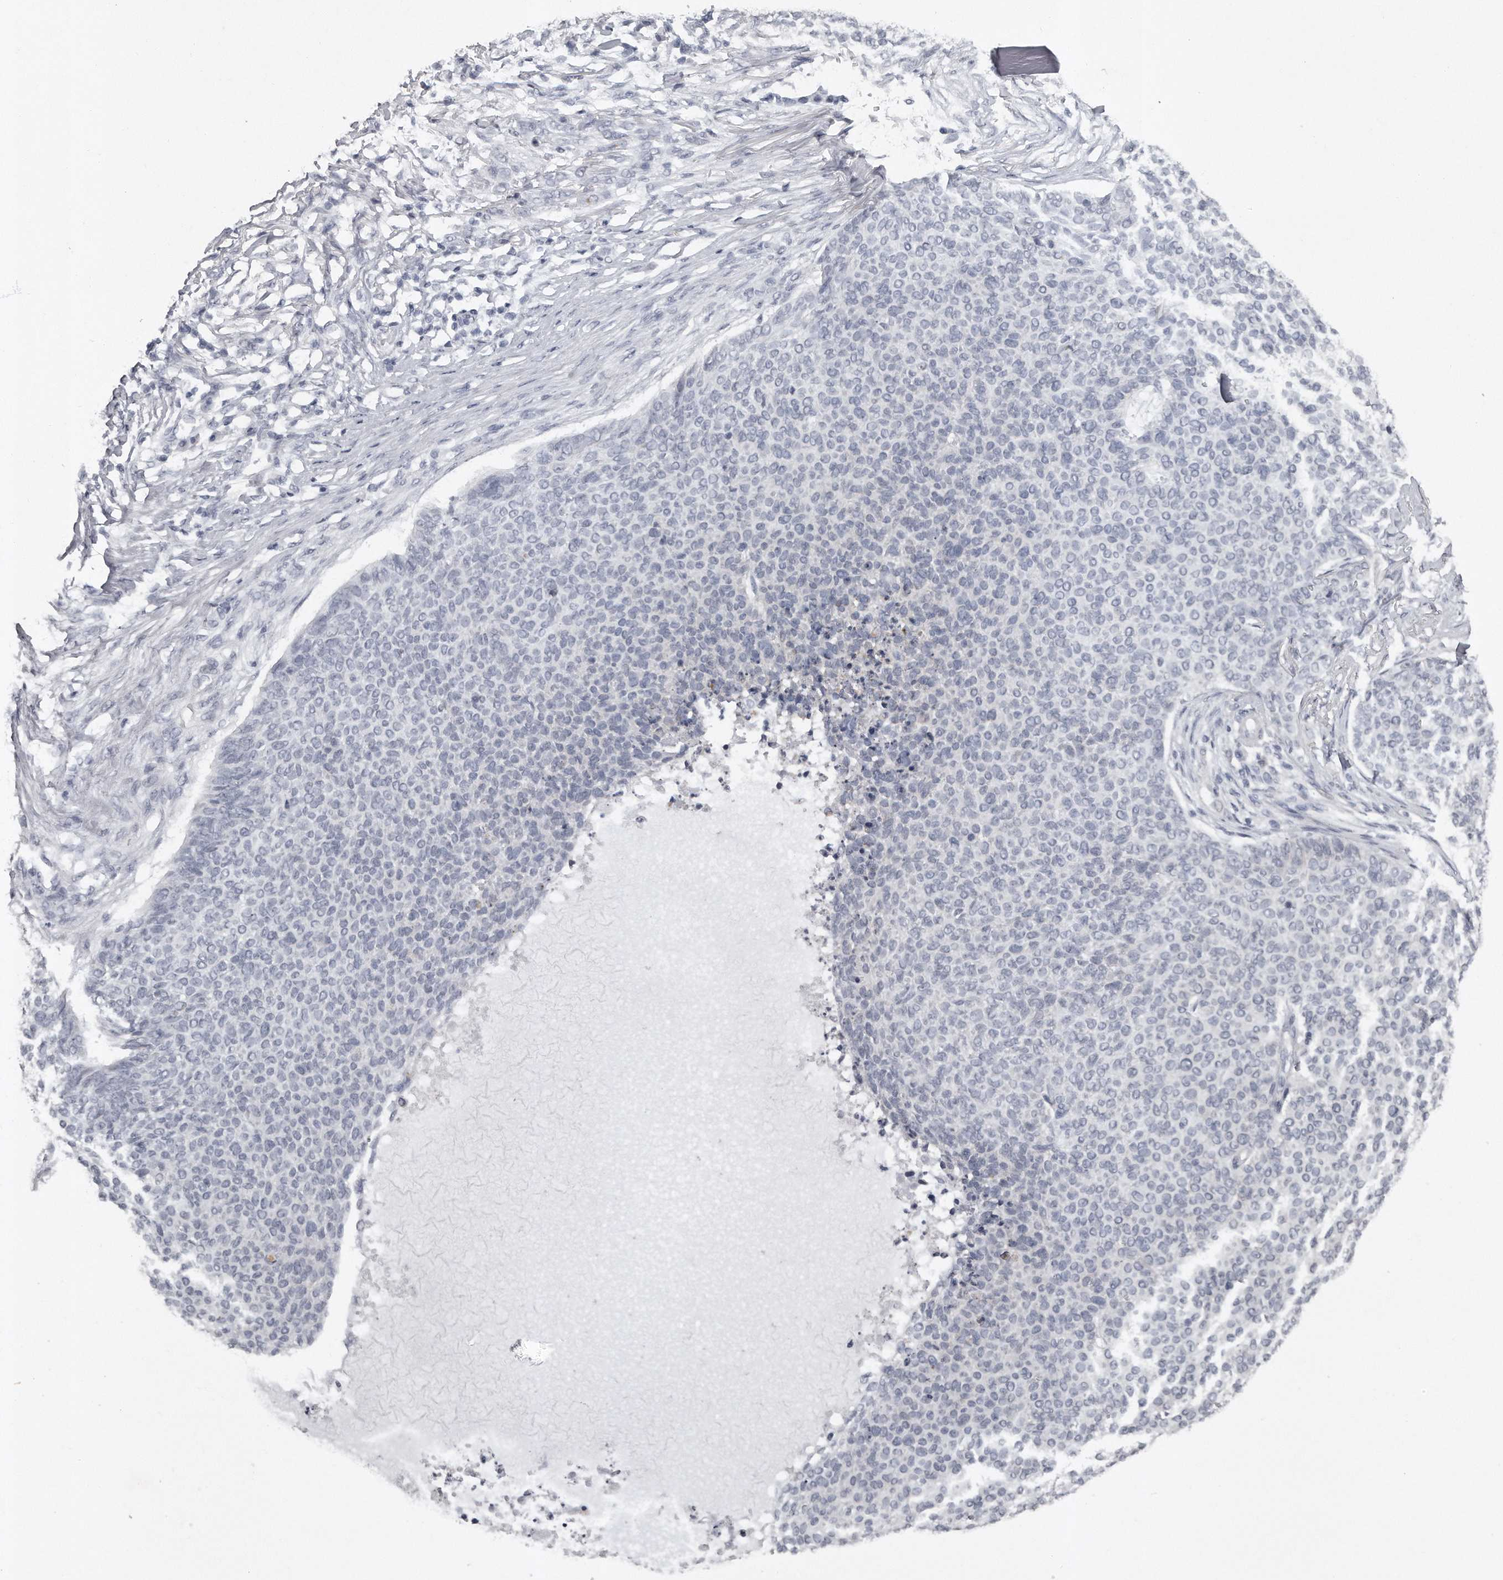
{"staining": {"intensity": "negative", "quantity": "none", "location": "none"}, "tissue": "skin cancer", "cell_type": "Tumor cells", "image_type": "cancer", "snomed": [{"axis": "morphology", "description": "Normal tissue, NOS"}, {"axis": "morphology", "description": "Basal cell carcinoma"}, {"axis": "topography", "description": "Skin"}], "caption": "A photomicrograph of skin cancer stained for a protein demonstrates no brown staining in tumor cells.", "gene": "GGCT", "patient": {"sex": "male", "age": 50}}